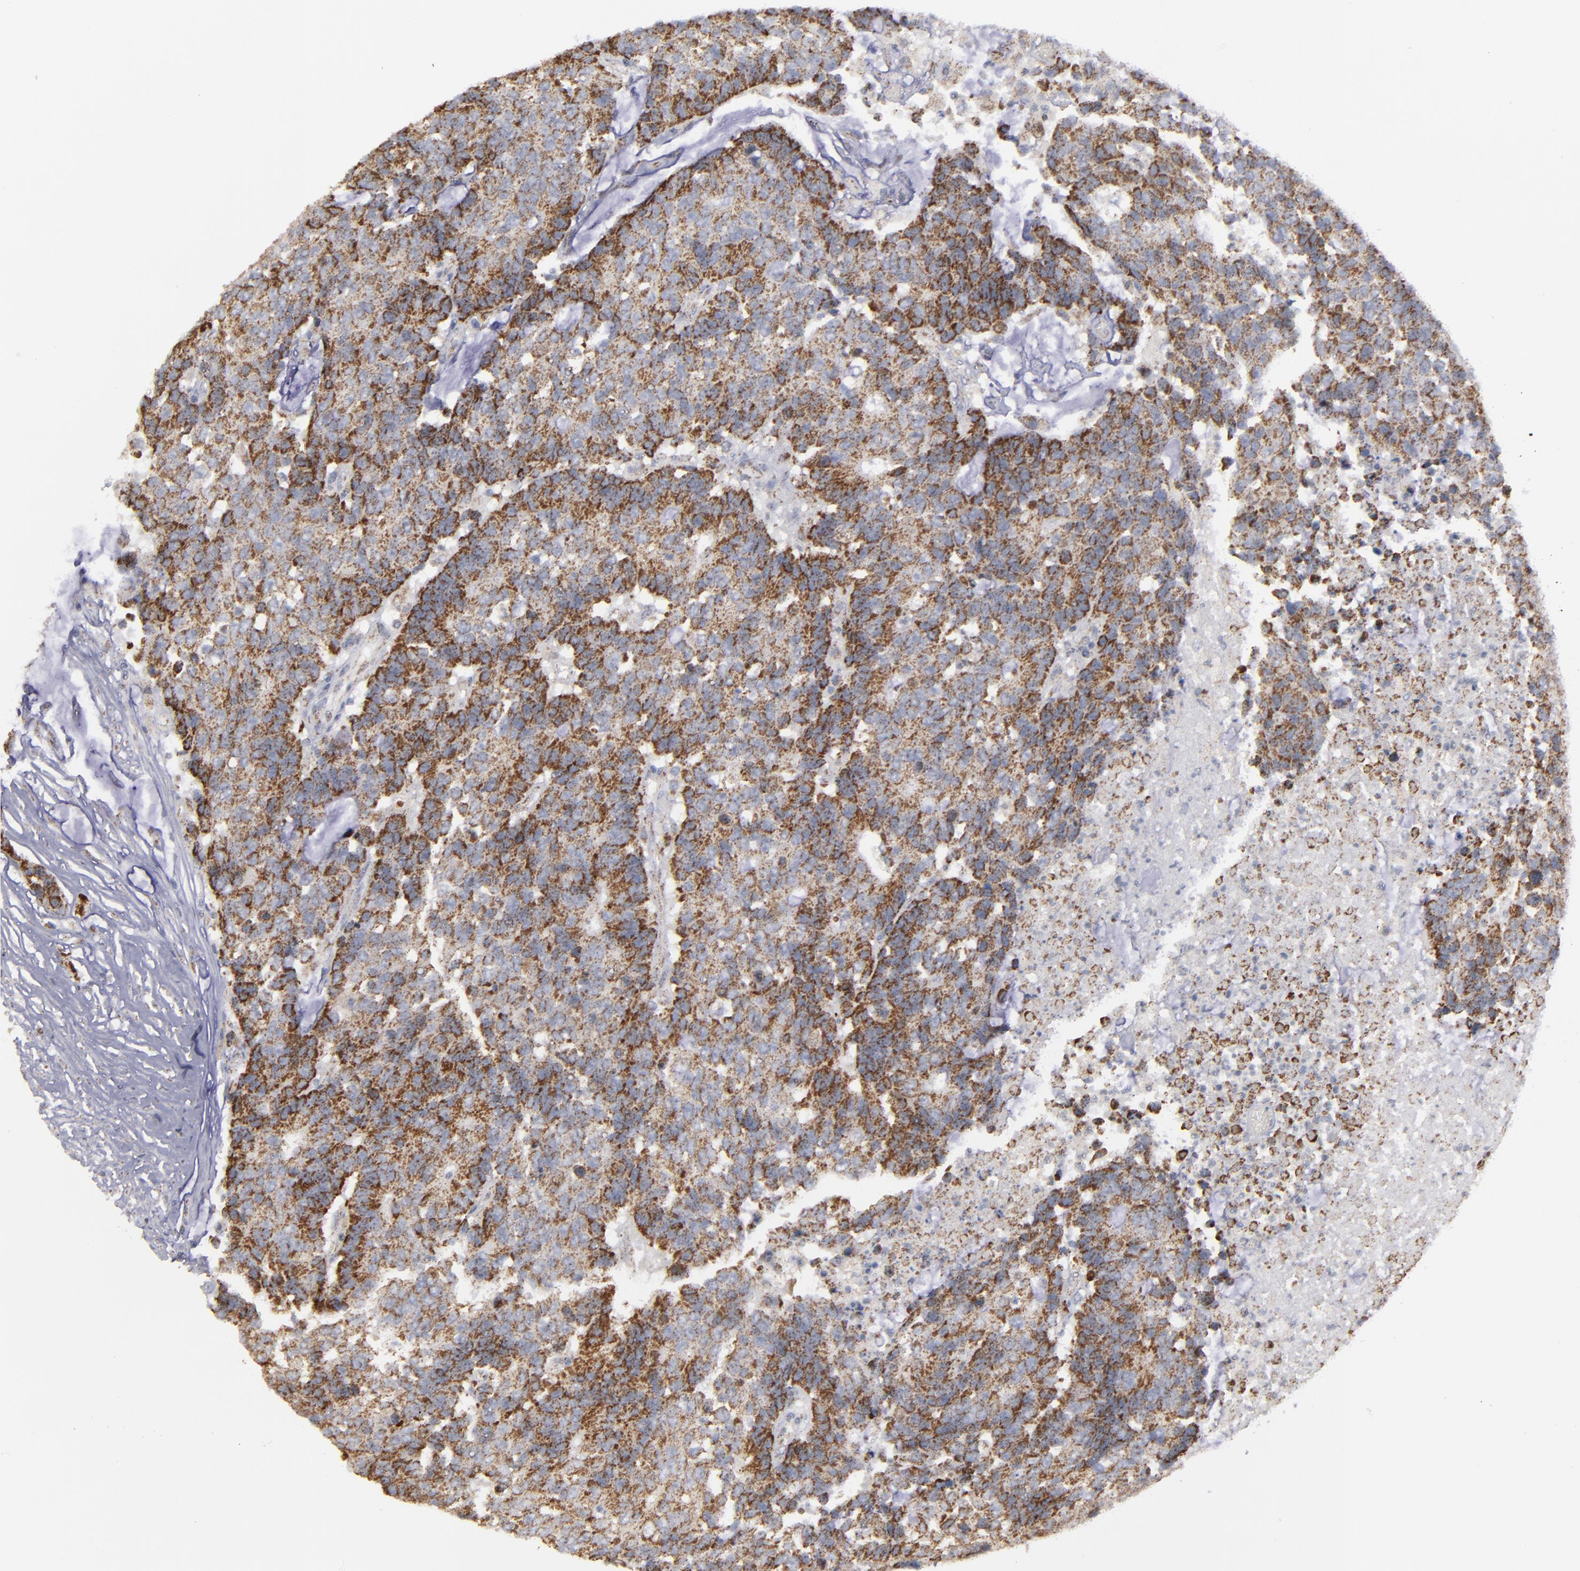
{"staining": {"intensity": "strong", "quantity": ">75%", "location": "cytoplasmic/membranous"}, "tissue": "colorectal cancer", "cell_type": "Tumor cells", "image_type": "cancer", "snomed": [{"axis": "morphology", "description": "Adenocarcinoma, NOS"}, {"axis": "topography", "description": "Colon"}], "caption": "Protein analysis of adenocarcinoma (colorectal) tissue displays strong cytoplasmic/membranous expression in about >75% of tumor cells.", "gene": "MYOM2", "patient": {"sex": "female", "age": 86}}